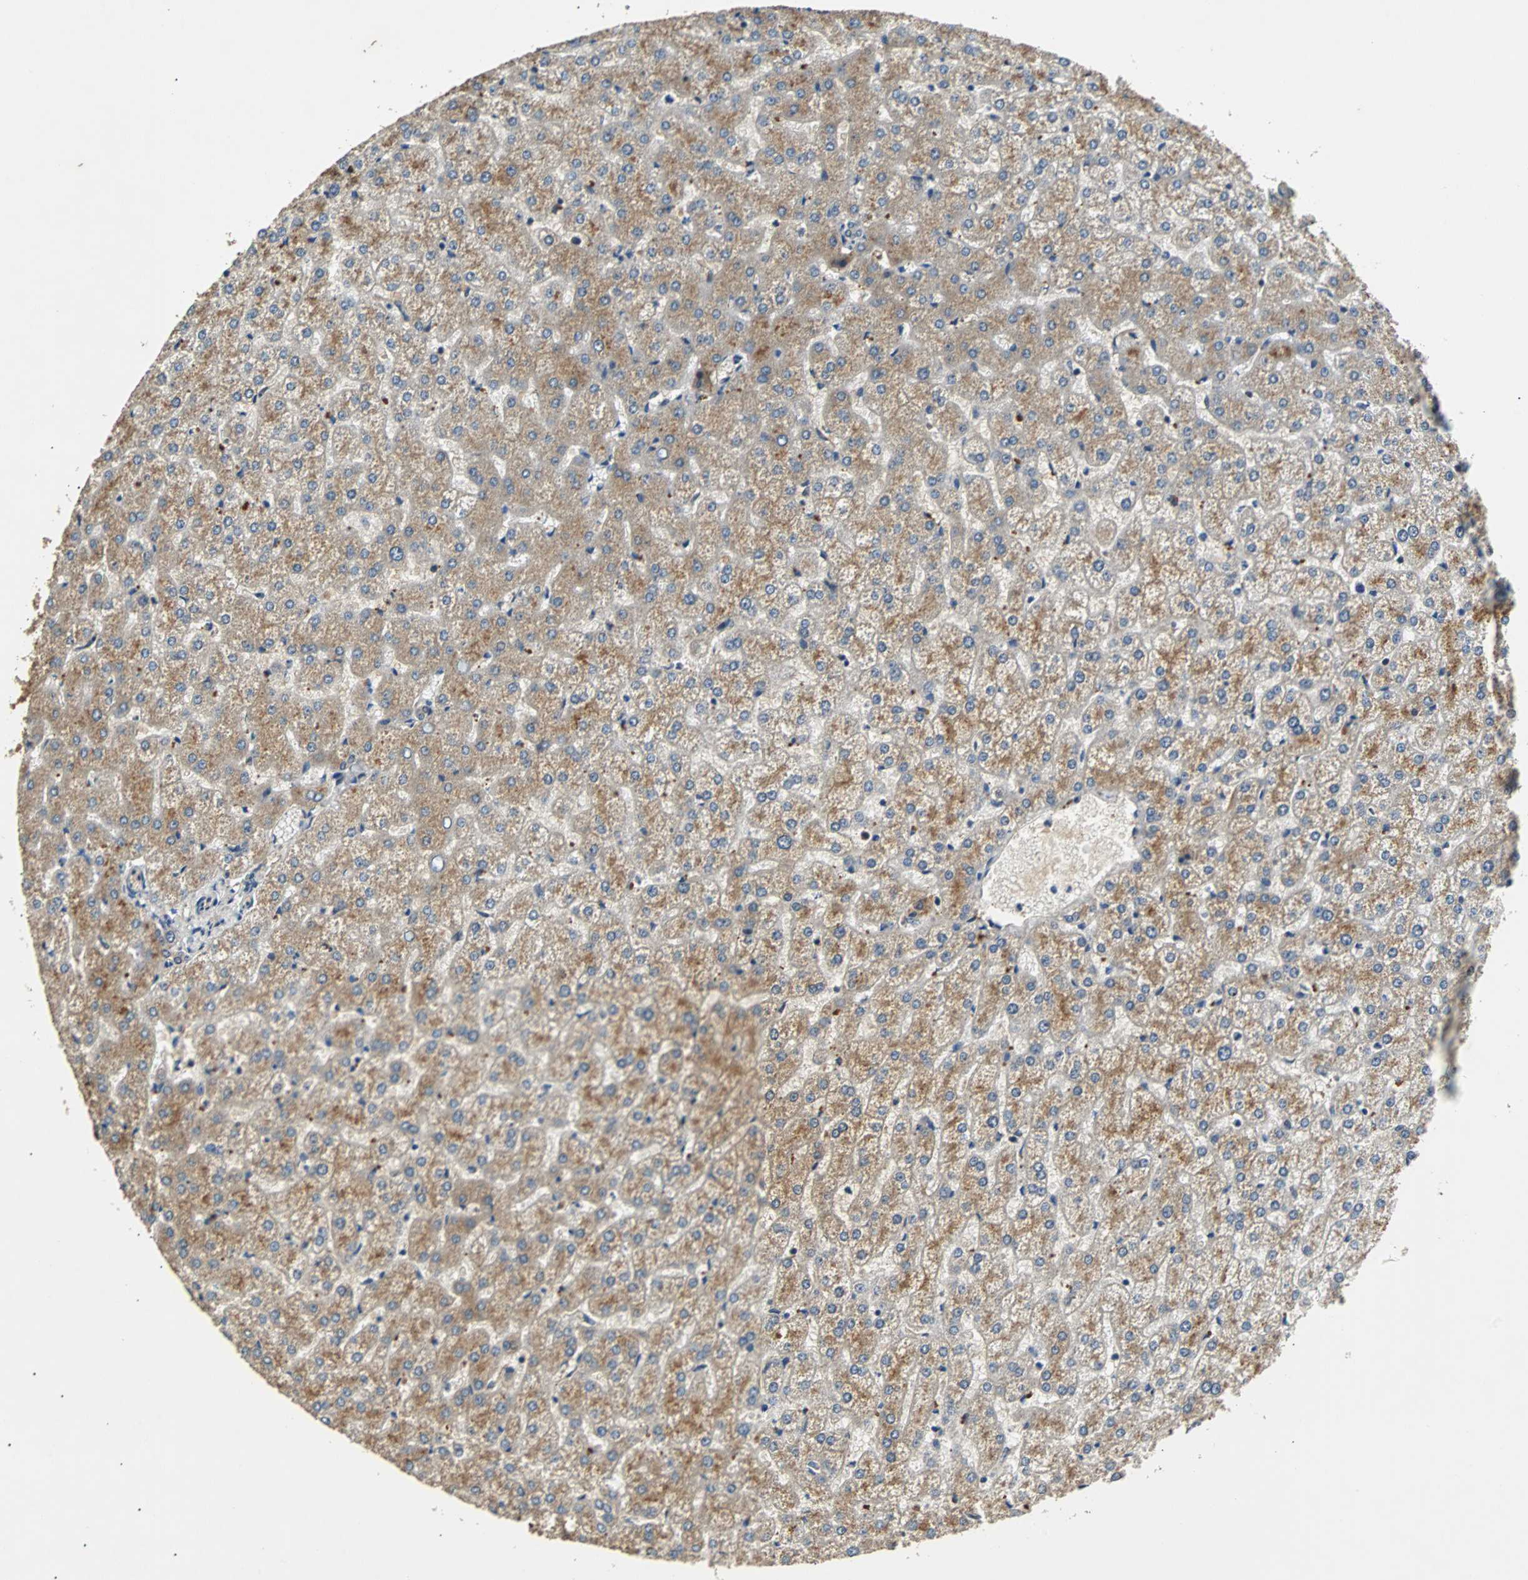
{"staining": {"intensity": "weak", "quantity": ">75%", "location": "nuclear"}, "tissue": "liver", "cell_type": "Cholangiocytes", "image_type": "normal", "snomed": [{"axis": "morphology", "description": "Normal tissue, NOS"}, {"axis": "topography", "description": "Liver"}], "caption": "High-magnification brightfield microscopy of normal liver stained with DAB (3,3'-diaminobenzidine) (brown) and counterstained with hematoxylin (blue). cholangiocytes exhibit weak nuclear staining is seen in about>75% of cells.", "gene": "PHC1", "patient": {"sex": "female", "age": 32}}